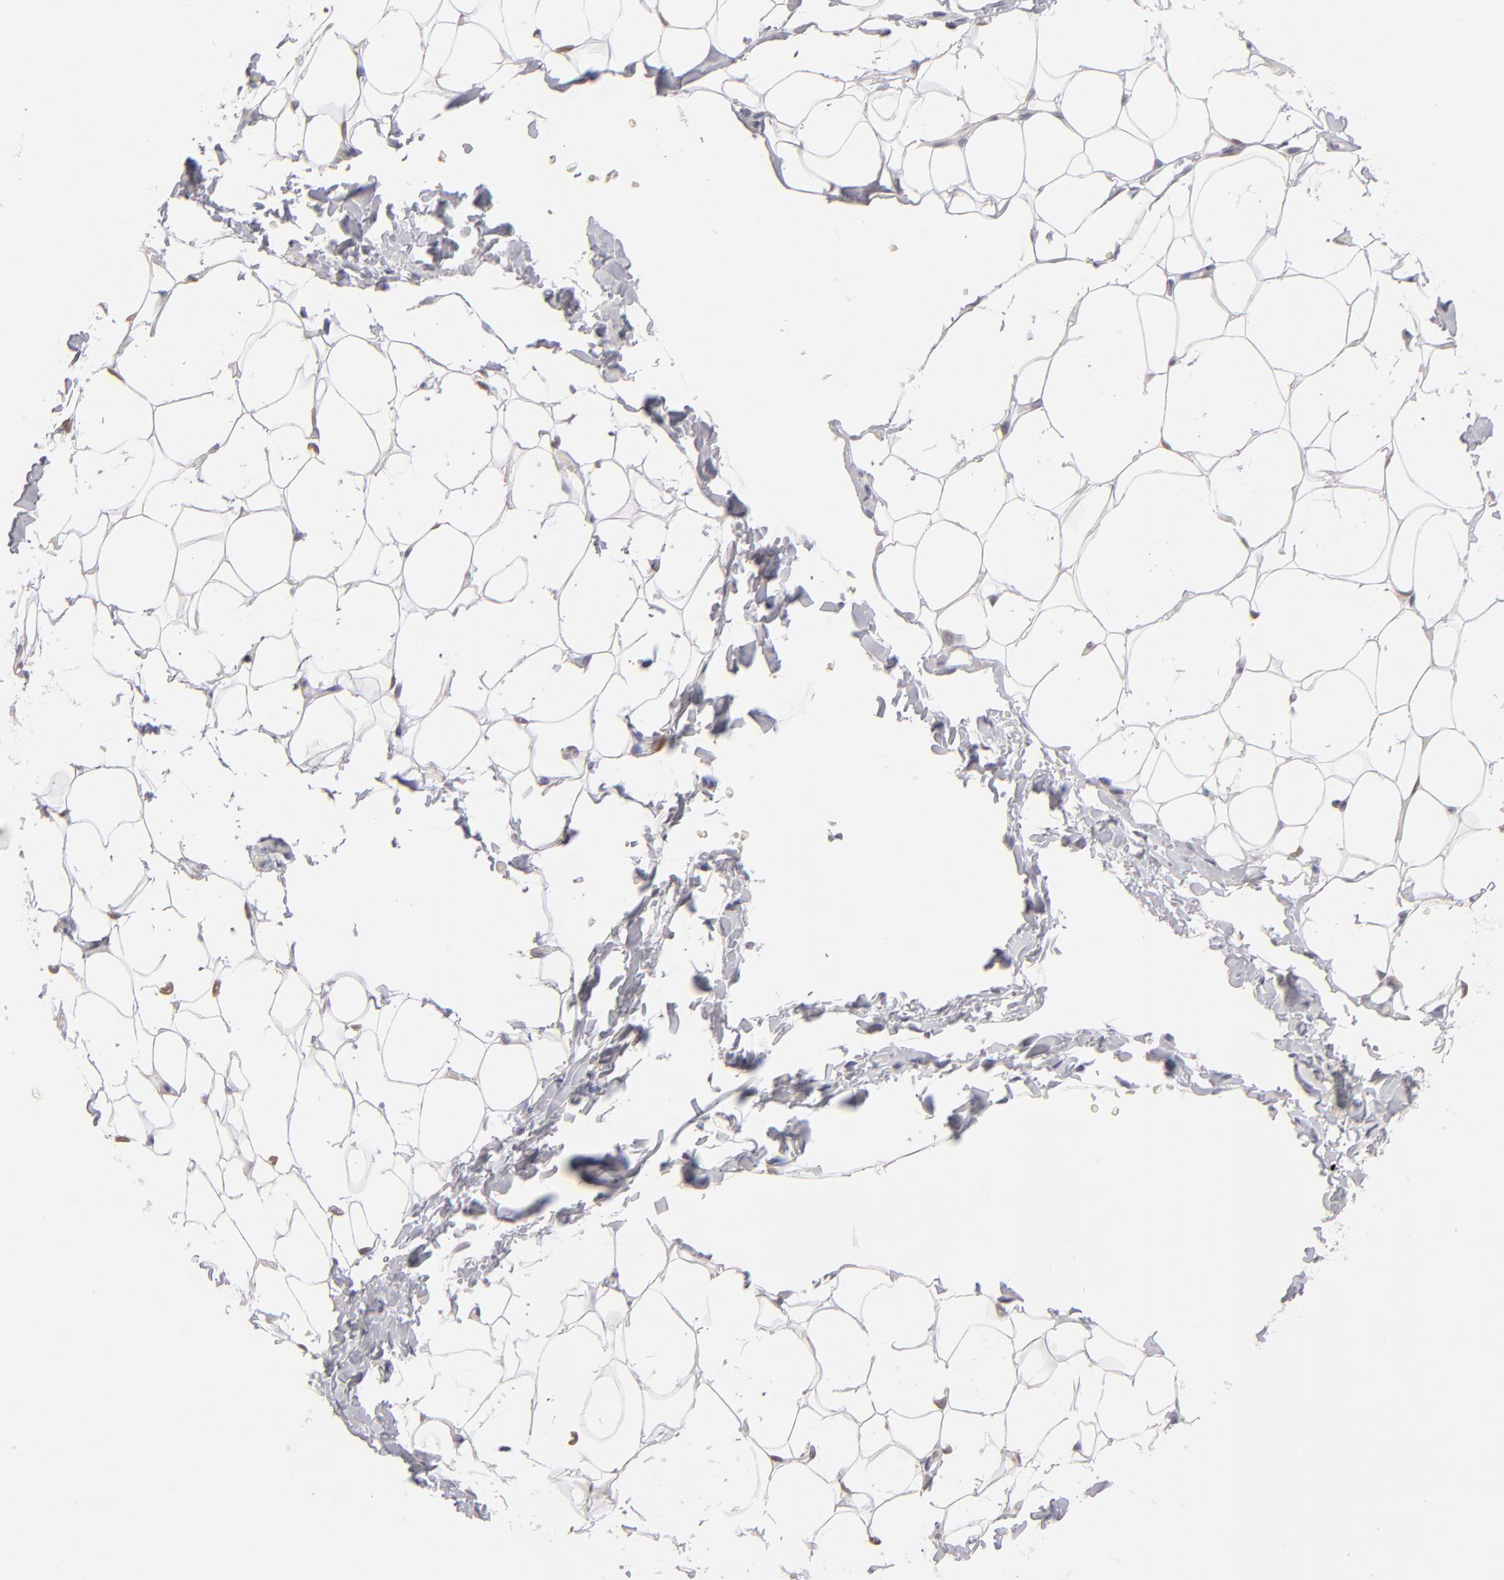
{"staining": {"intensity": "negative", "quantity": "none", "location": "none"}, "tissue": "adipose tissue", "cell_type": "Adipocytes", "image_type": "normal", "snomed": [{"axis": "morphology", "description": "Normal tissue, NOS"}, {"axis": "topography", "description": "Soft tissue"}], "caption": "High power microscopy image of an immunohistochemistry (IHC) photomicrograph of benign adipose tissue, revealing no significant staining in adipocytes. Brightfield microscopy of immunohistochemistry (IHC) stained with DAB (brown) and hematoxylin (blue), captured at high magnification.", "gene": "MGAM", "patient": {"sex": "male", "age": 26}}